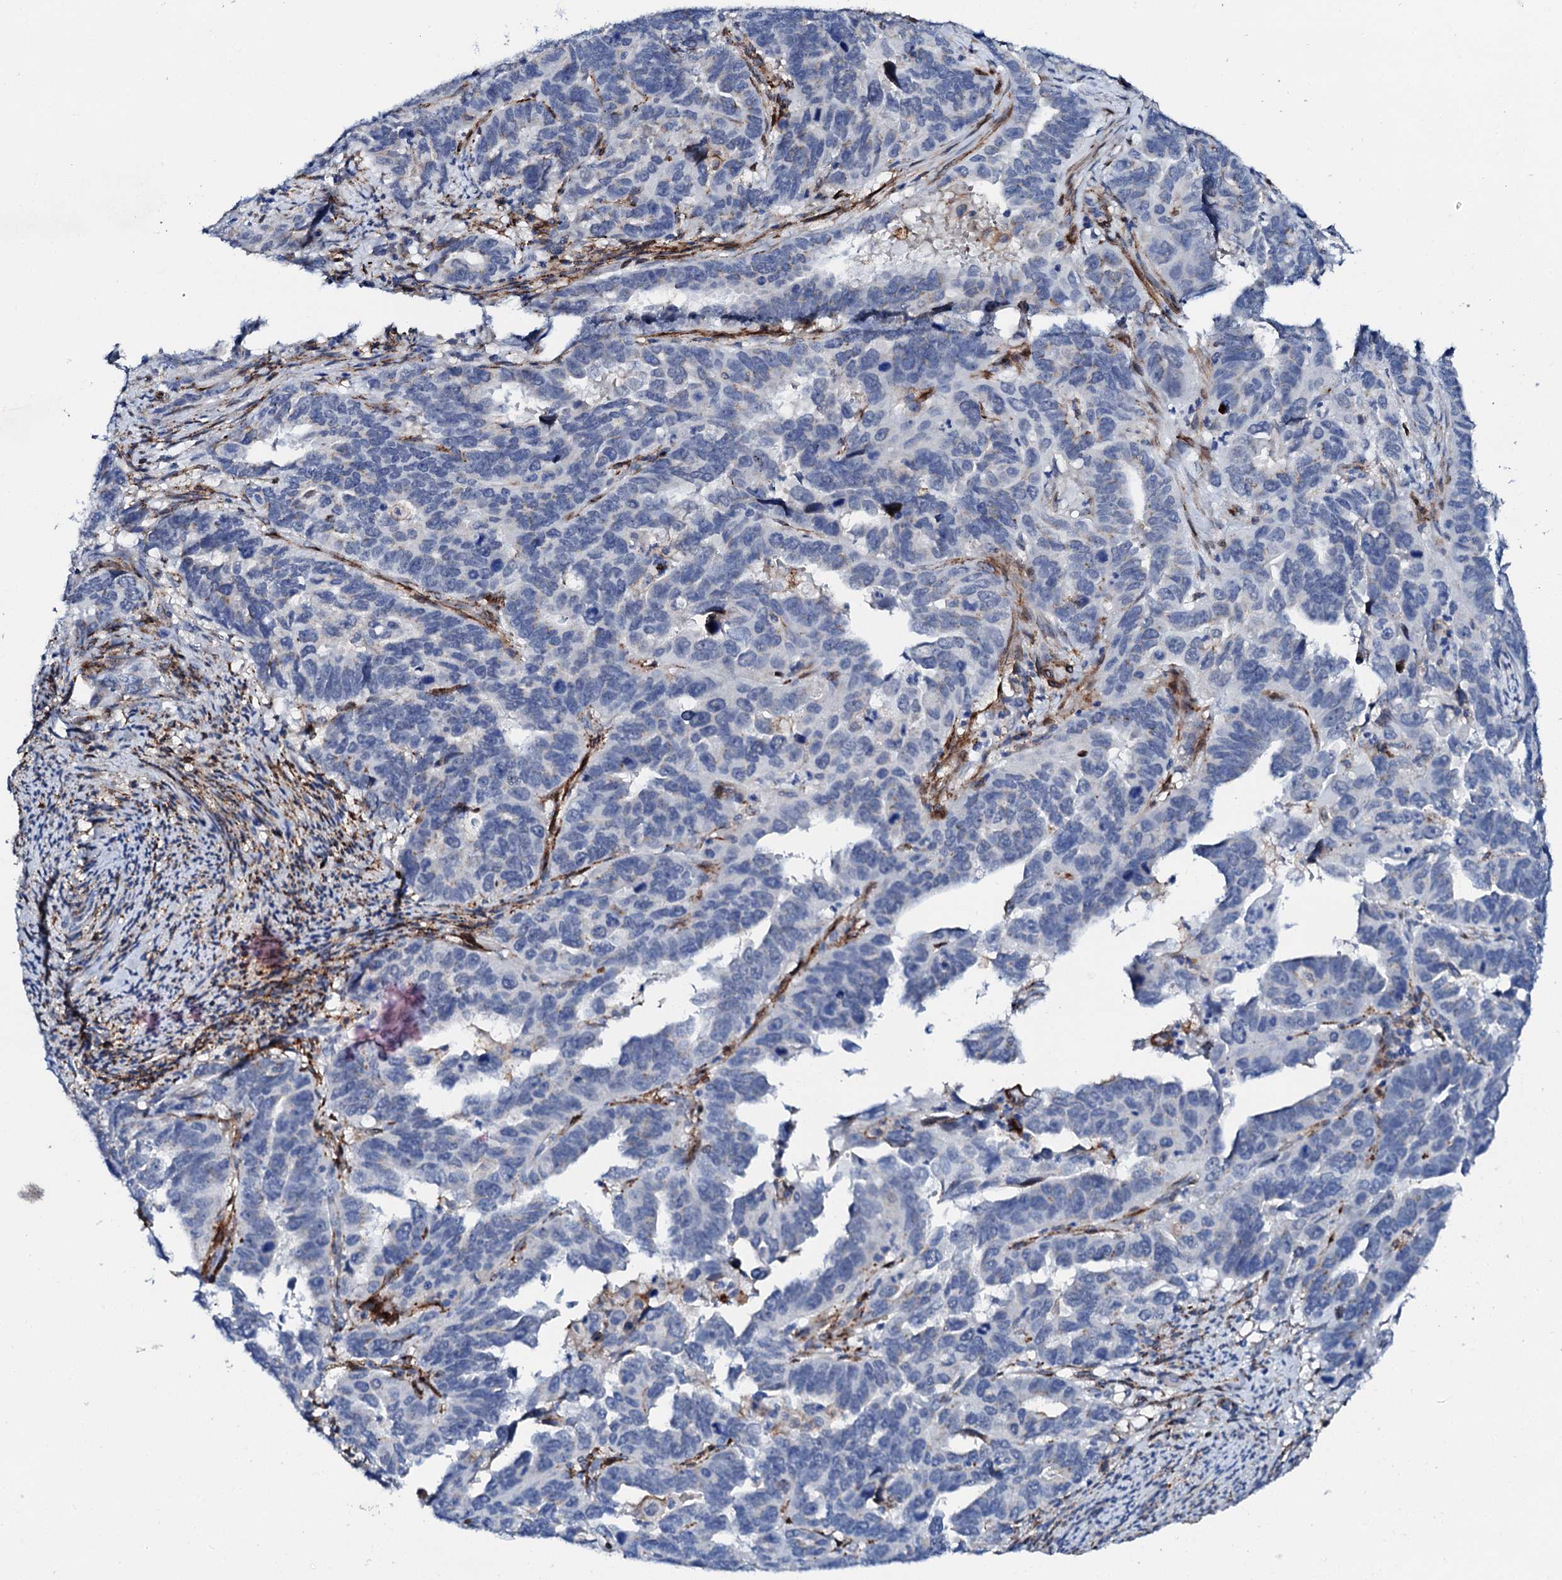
{"staining": {"intensity": "negative", "quantity": "none", "location": "none"}, "tissue": "endometrial cancer", "cell_type": "Tumor cells", "image_type": "cancer", "snomed": [{"axis": "morphology", "description": "Adenocarcinoma, NOS"}, {"axis": "topography", "description": "Endometrium"}], "caption": "A histopathology image of human endometrial adenocarcinoma is negative for staining in tumor cells.", "gene": "MED13L", "patient": {"sex": "female", "age": 65}}